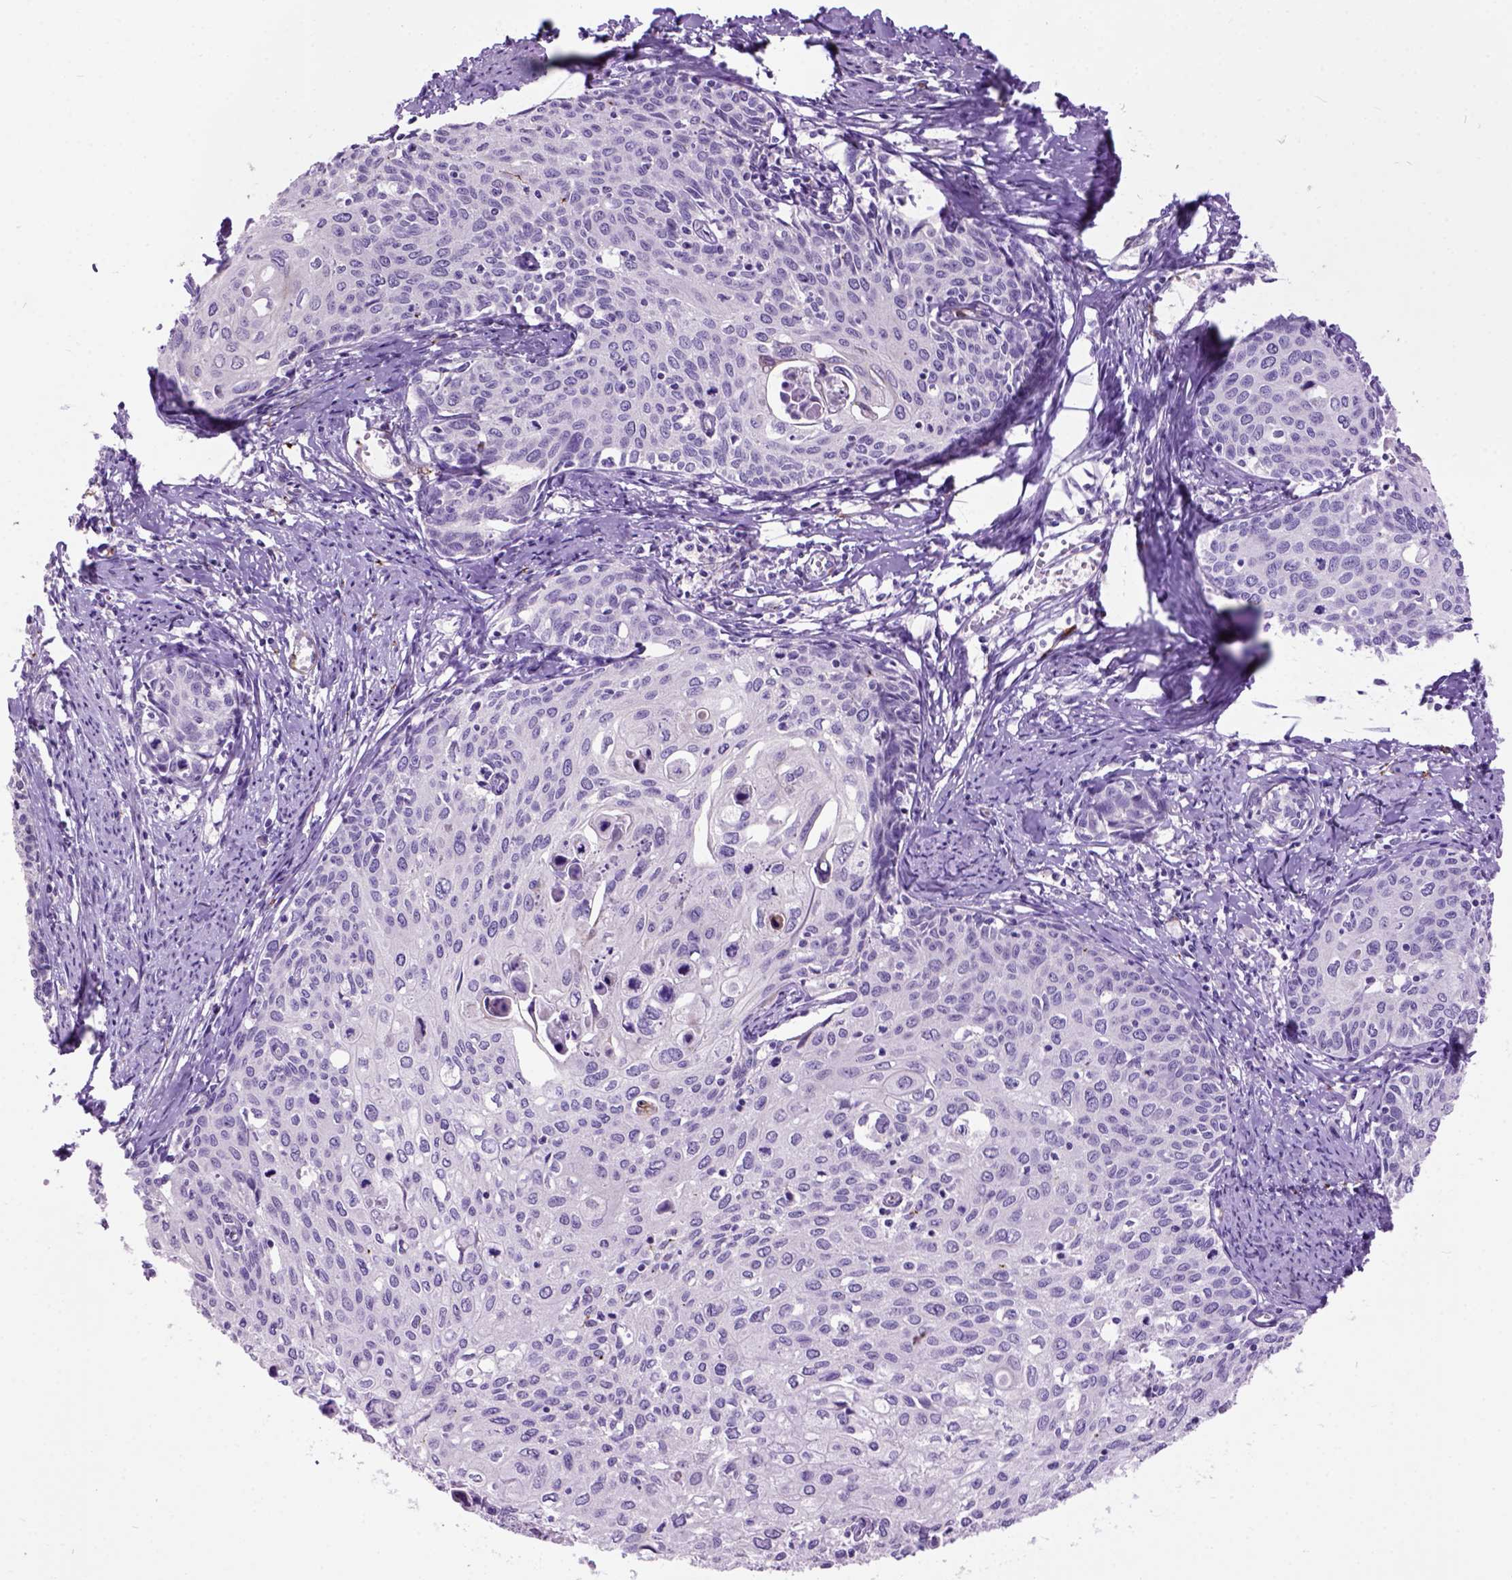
{"staining": {"intensity": "negative", "quantity": "none", "location": "none"}, "tissue": "cervical cancer", "cell_type": "Tumor cells", "image_type": "cancer", "snomed": [{"axis": "morphology", "description": "Squamous cell carcinoma, NOS"}, {"axis": "topography", "description": "Cervix"}], "caption": "DAB immunohistochemical staining of cervical cancer reveals no significant positivity in tumor cells.", "gene": "MAPT", "patient": {"sex": "female", "age": 62}}